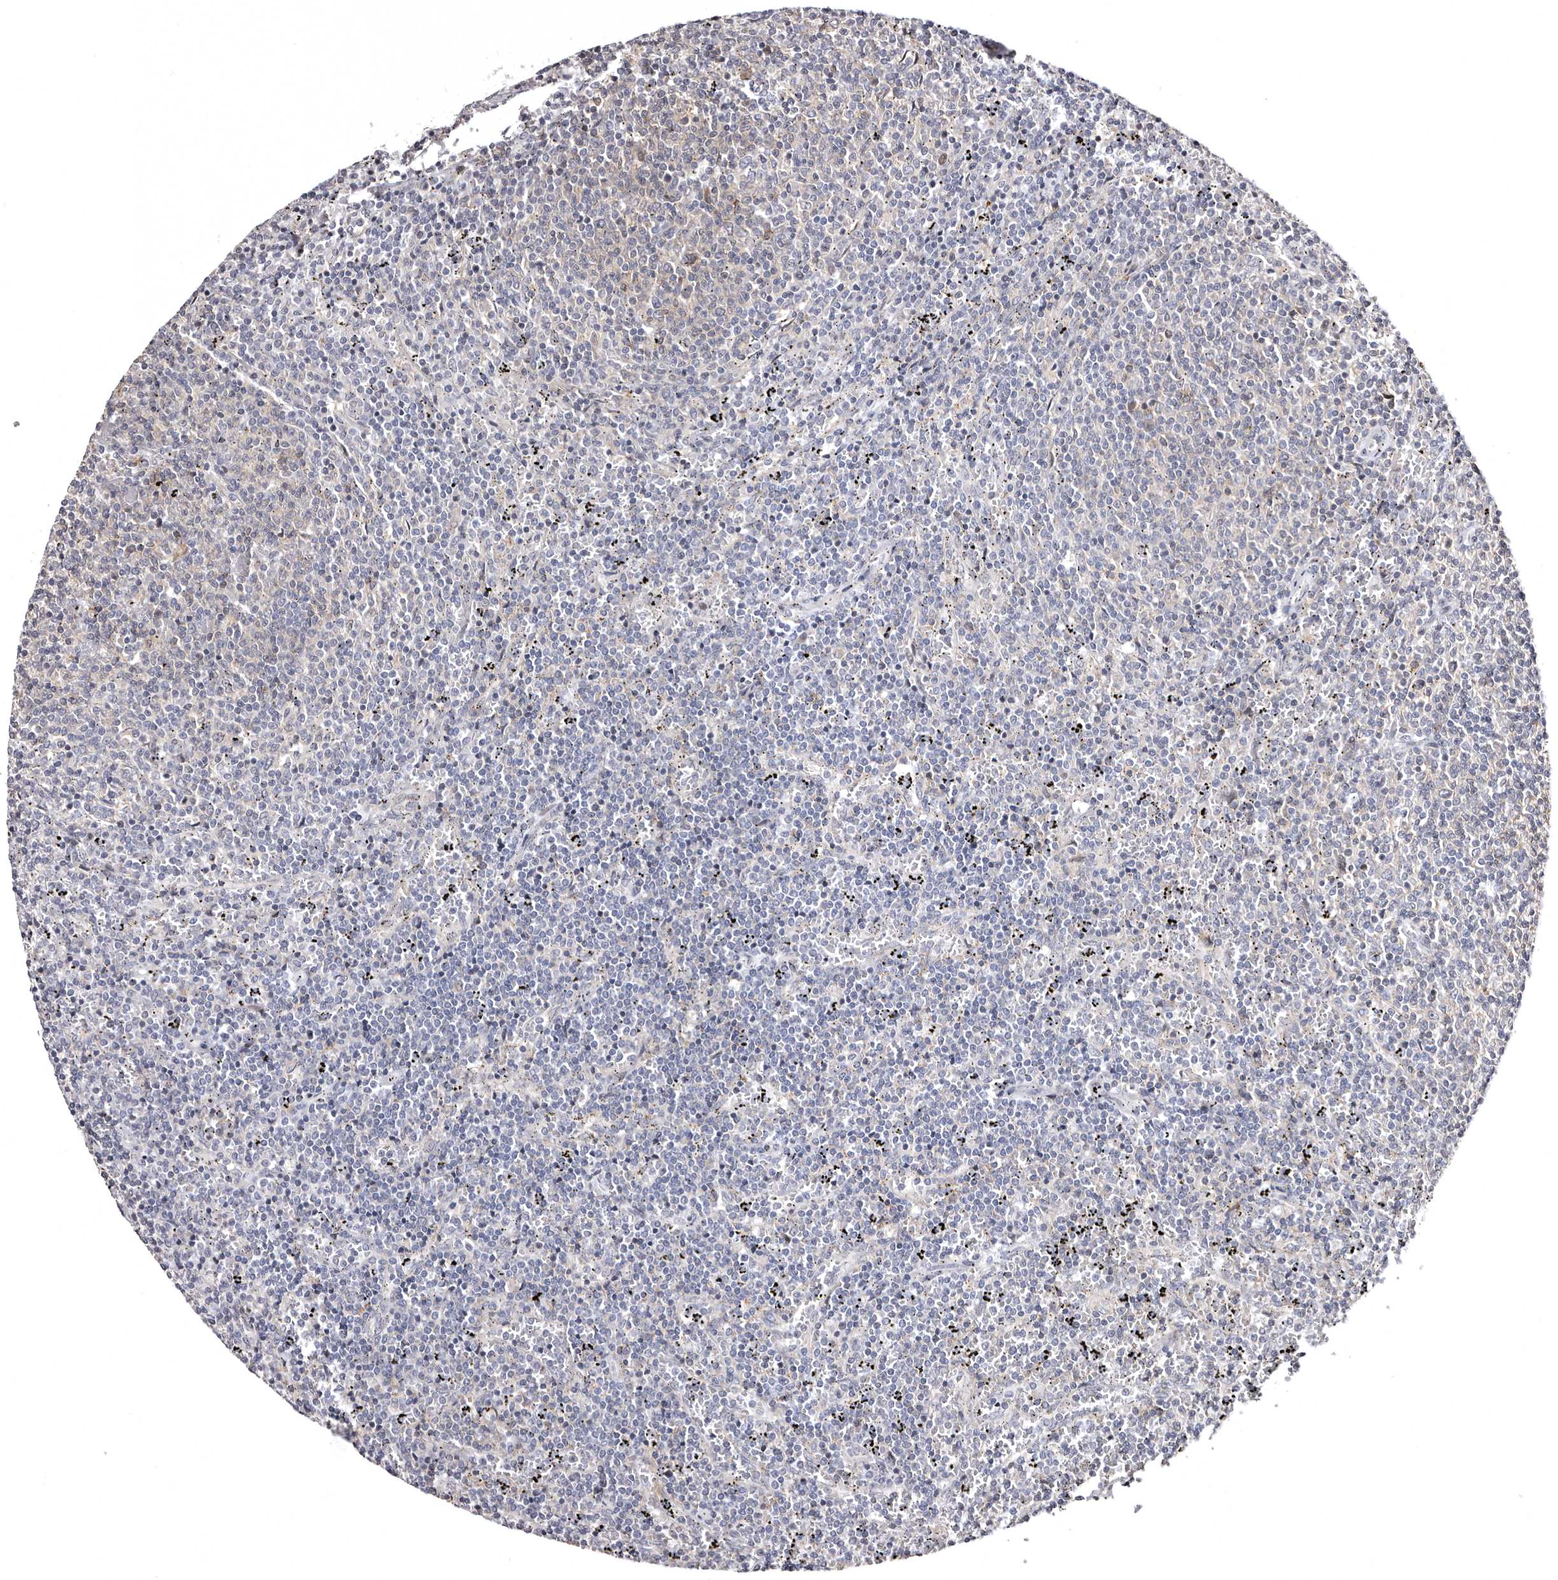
{"staining": {"intensity": "negative", "quantity": "none", "location": "none"}, "tissue": "lymphoma", "cell_type": "Tumor cells", "image_type": "cancer", "snomed": [{"axis": "morphology", "description": "Malignant lymphoma, non-Hodgkin's type, Low grade"}, {"axis": "topography", "description": "Spleen"}], "caption": "Lymphoma stained for a protein using immunohistochemistry (IHC) reveals no positivity tumor cells.", "gene": "PHF20L1", "patient": {"sex": "female", "age": 50}}